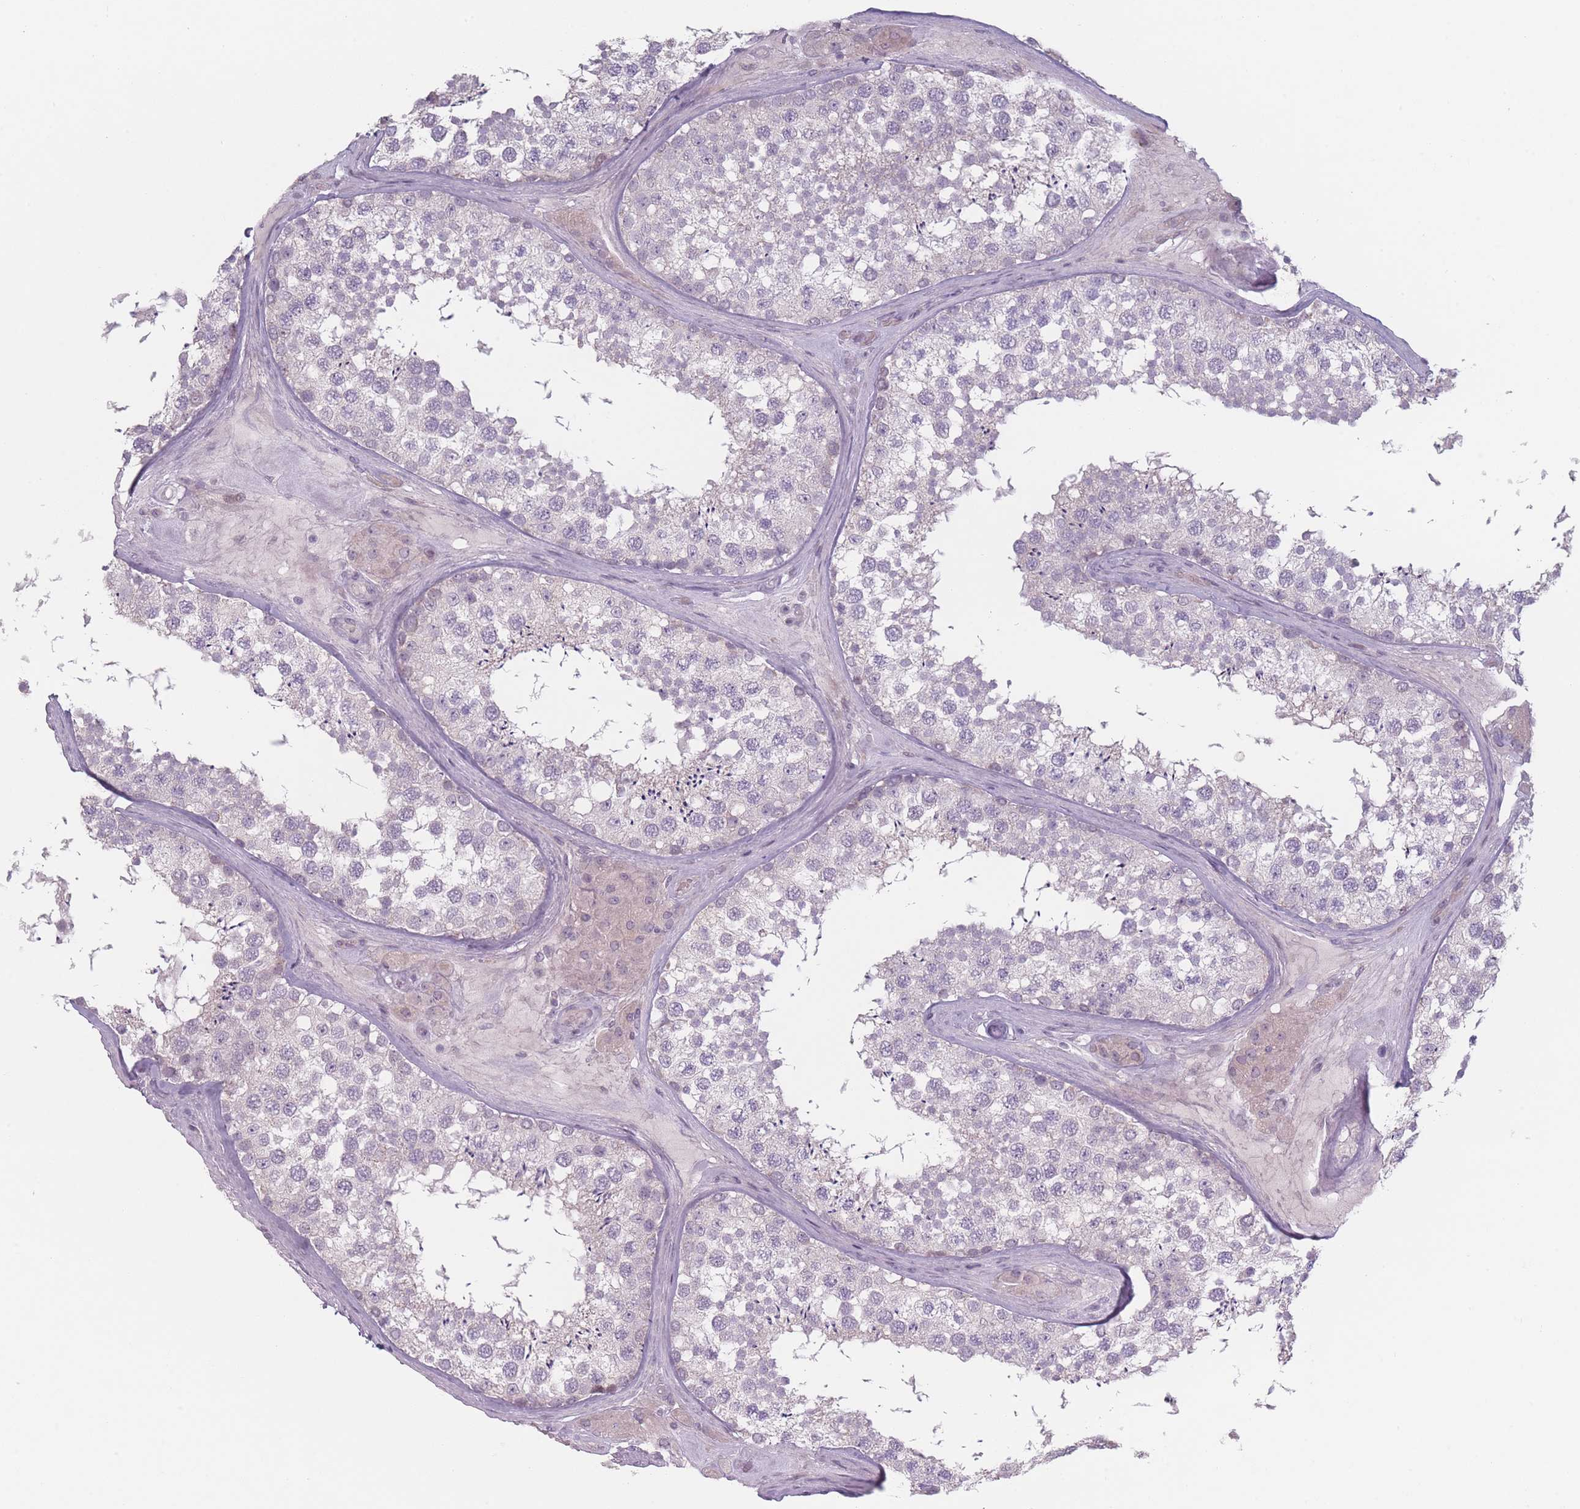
{"staining": {"intensity": "negative", "quantity": "none", "location": "none"}, "tissue": "testis", "cell_type": "Cells in seminiferous ducts", "image_type": "normal", "snomed": [{"axis": "morphology", "description": "Normal tissue, NOS"}, {"axis": "topography", "description": "Testis"}], "caption": "The immunohistochemistry (IHC) image has no significant staining in cells in seminiferous ducts of testis. (Stains: DAB immunohistochemistry with hematoxylin counter stain, Microscopy: brightfield microscopy at high magnification).", "gene": "RASL10B", "patient": {"sex": "male", "age": 46}}